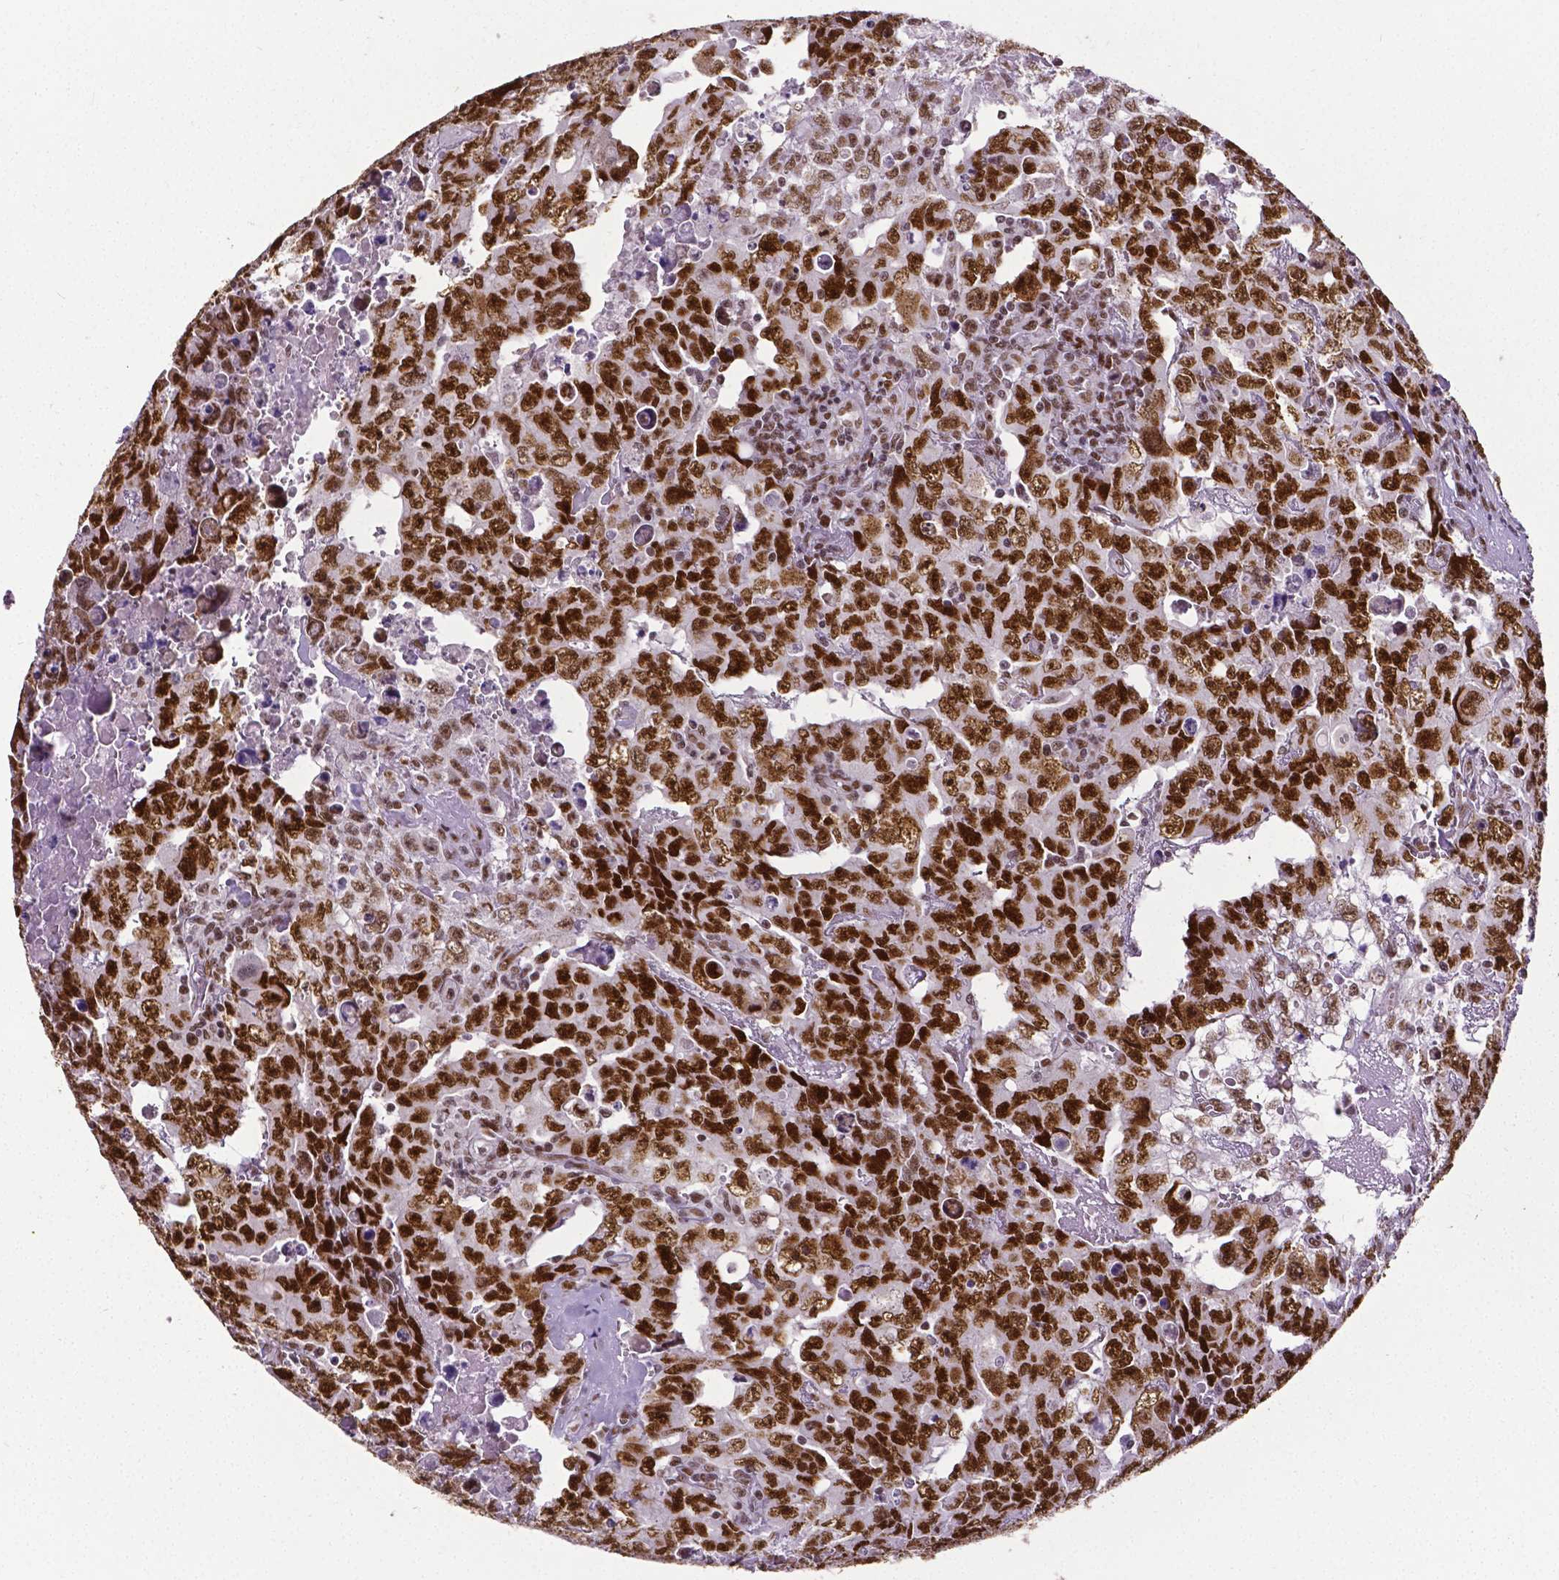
{"staining": {"intensity": "strong", "quantity": ">75%", "location": "nuclear"}, "tissue": "testis cancer", "cell_type": "Tumor cells", "image_type": "cancer", "snomed": [{"axis": "morphology", "description": "Carcinoma, Embryonal, NOS"}, {"axis": "topography", "description": "Testis"}], "caption": "Strong nuclear protein staining is present in about >75% of tumor cells in testis embryonal carcinoma.", "gene": "REST", "patient": {"sex": "male", "age": 24}}